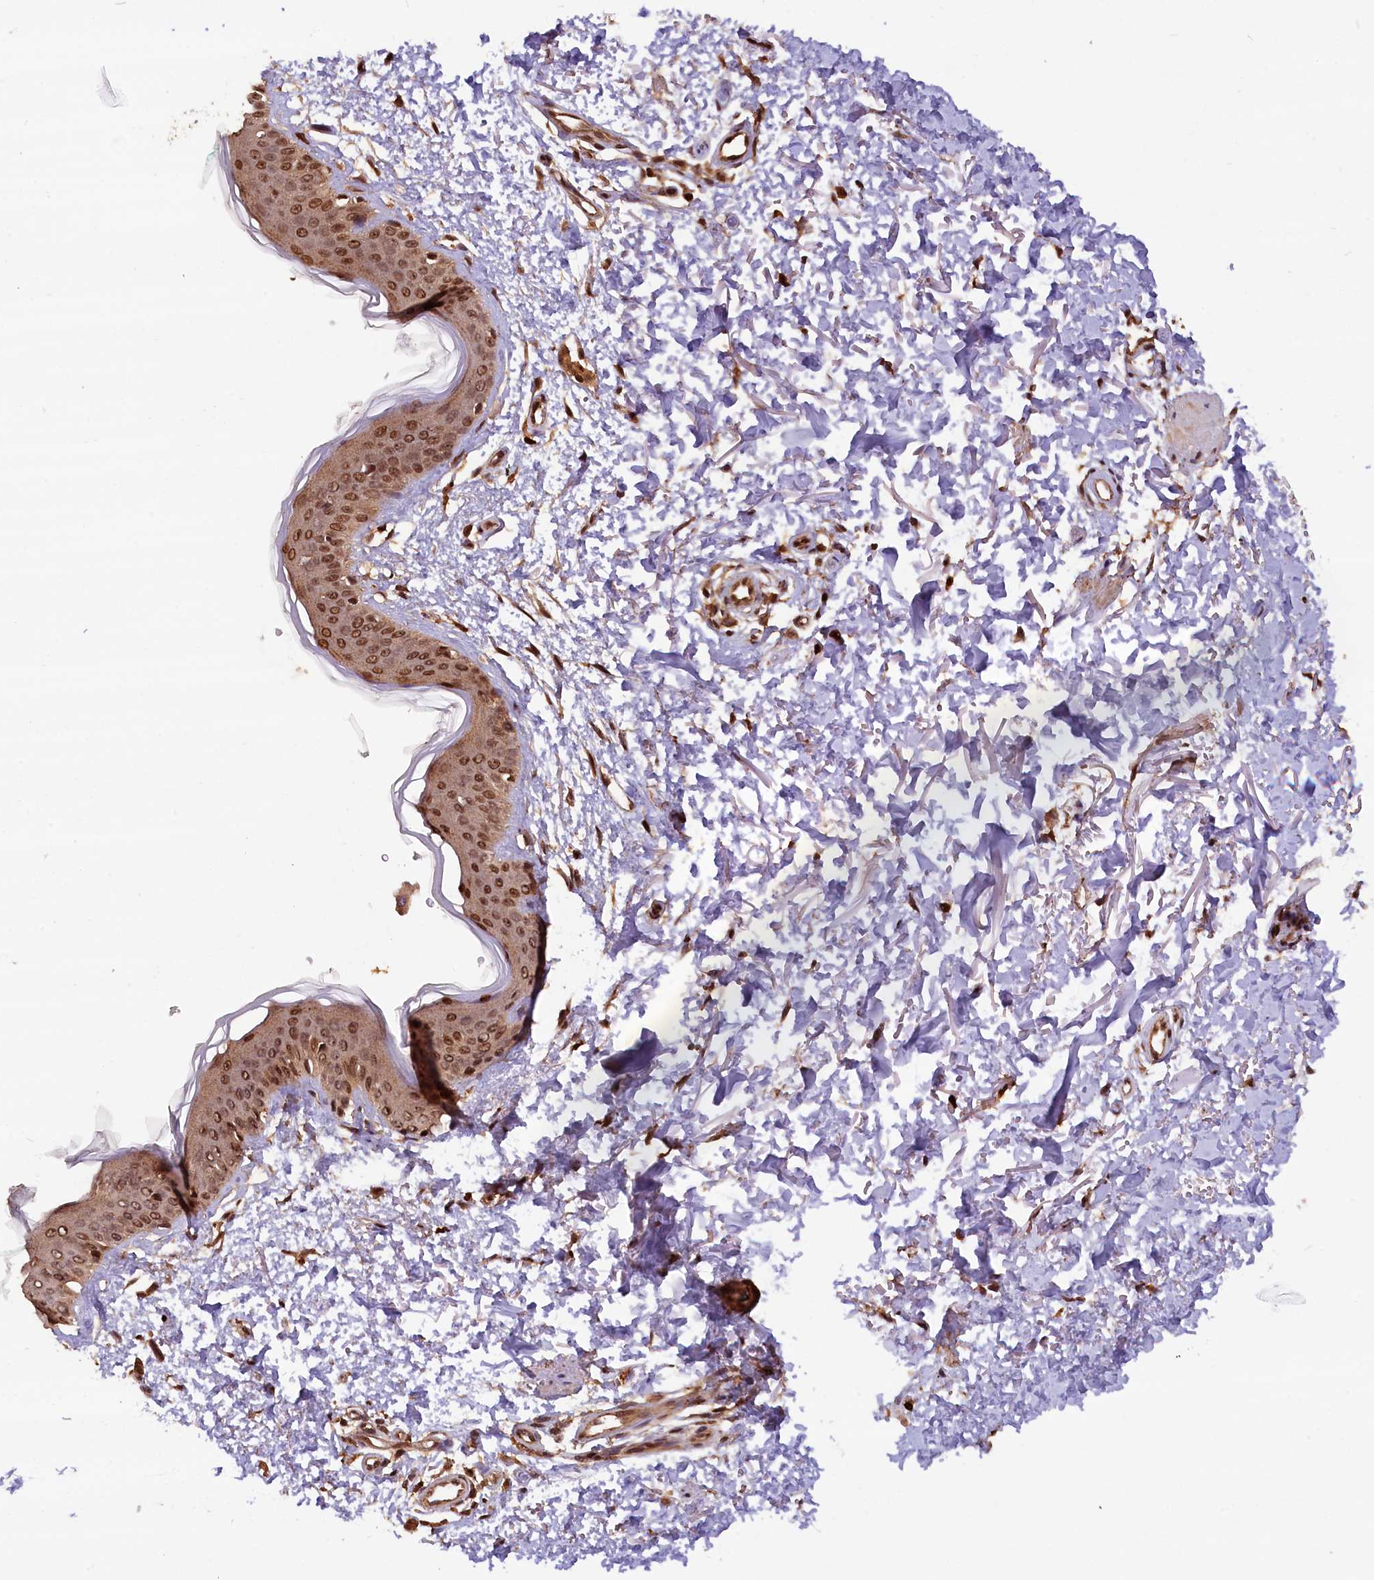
{"staining": {"intensity": "strong", "quantity": ">75%", "location": "cytoplasmic/membranous,nuclear"}, "tissue": "skin", "cell_type": "Fibroblasts", "image_type": "normal", "snomed": [{"axis": "morphology", "description": "Normal tissue, NOS"}, {"axis": "topography", "description": "Skin"}], "caption": "Human skin stained for a protein (brown) reveals strong cytoplasmic/membranous,nuclear positive positivity in approximately >75% of fibroblasts.", "gene": "IST1", "patient": {"sex": "male", "age": 66}}